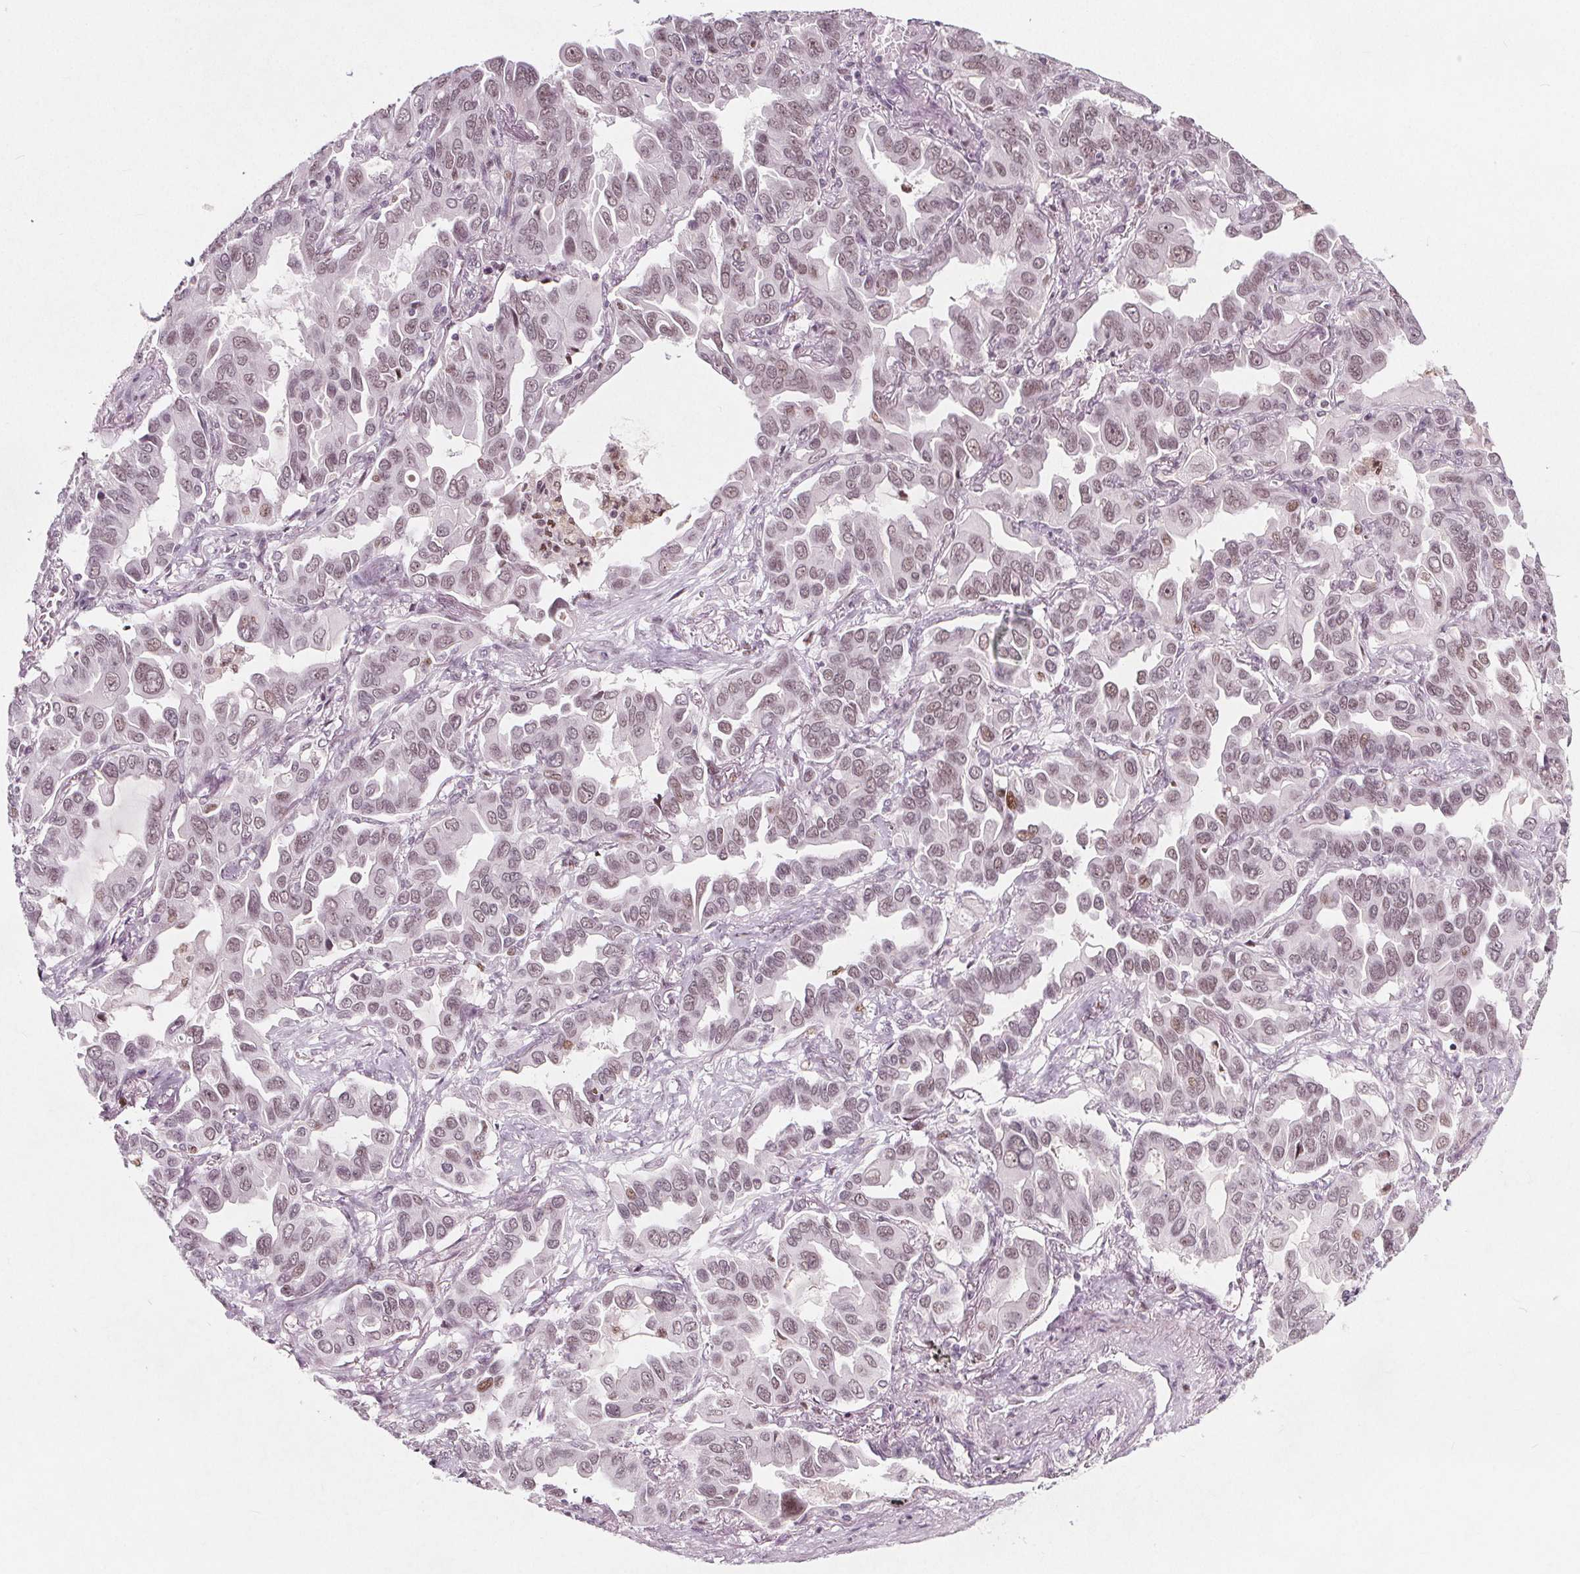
{"staining": {"intensity": "weak", "quantity": "25%-75%", "location": "nuclear"}, "tissue": "lung cancer", "cell_type": "Tumor cells", "image_type": "cancer", "snomed": [{"axis": "morphology", "description": "Adenocarcinoma, NOS"}, {"axis": "topography", "description": "Lung"}], "caption": "Immunohistochemistry staining of lung cancer (adenocarcinoma), which exhibits low levels of weak nuclear positivity in approximately 25%-75% of tumor cells indicating weak nuclear protein staining. The staining was performed using DAB (brown) for protein detection and nuclei were counterstained in hematoxylin (blue).", "gene": "TAF6L", "patient": {"sex": "male", "age": 64}}